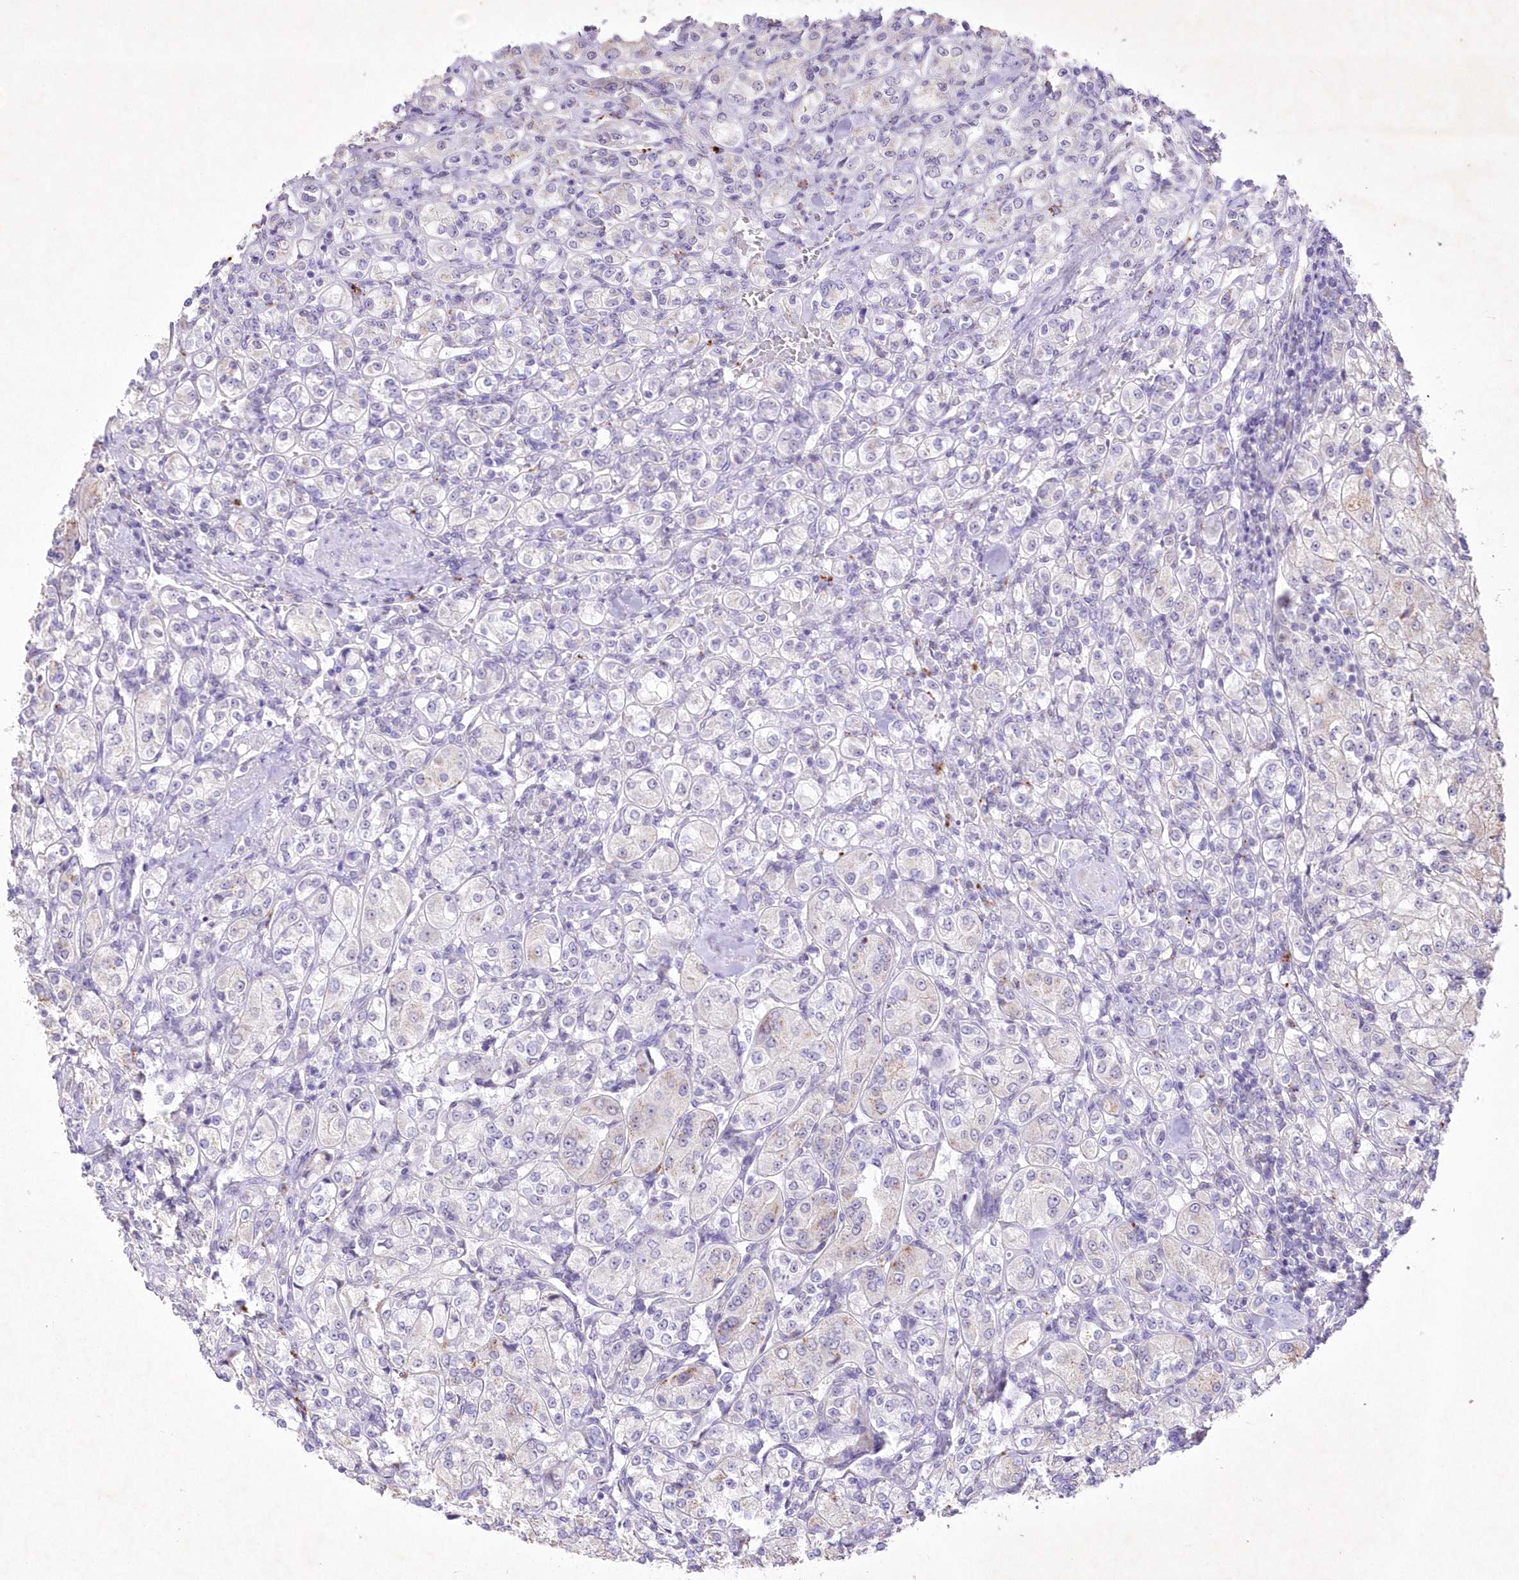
{"staining": {"intensity": "negative", "quantity": "none", "location": "none"}, "tissue": "renal cancer", "cell_type": "Tumor cells", "image_type": "cancer", "snomed": [{"axis": "morphology", "description": "Adenocarcinoma, NOS"}, {"axis": "topography", "description": "Kidney"}], "caption": "Immunohistochemistry photomicrograph of human renal cancer stained for a protein (brown), which demonstrates no staining in tumor cells.", "gene": "RBM27", "patient": {"sex": "male", "age": 77}}